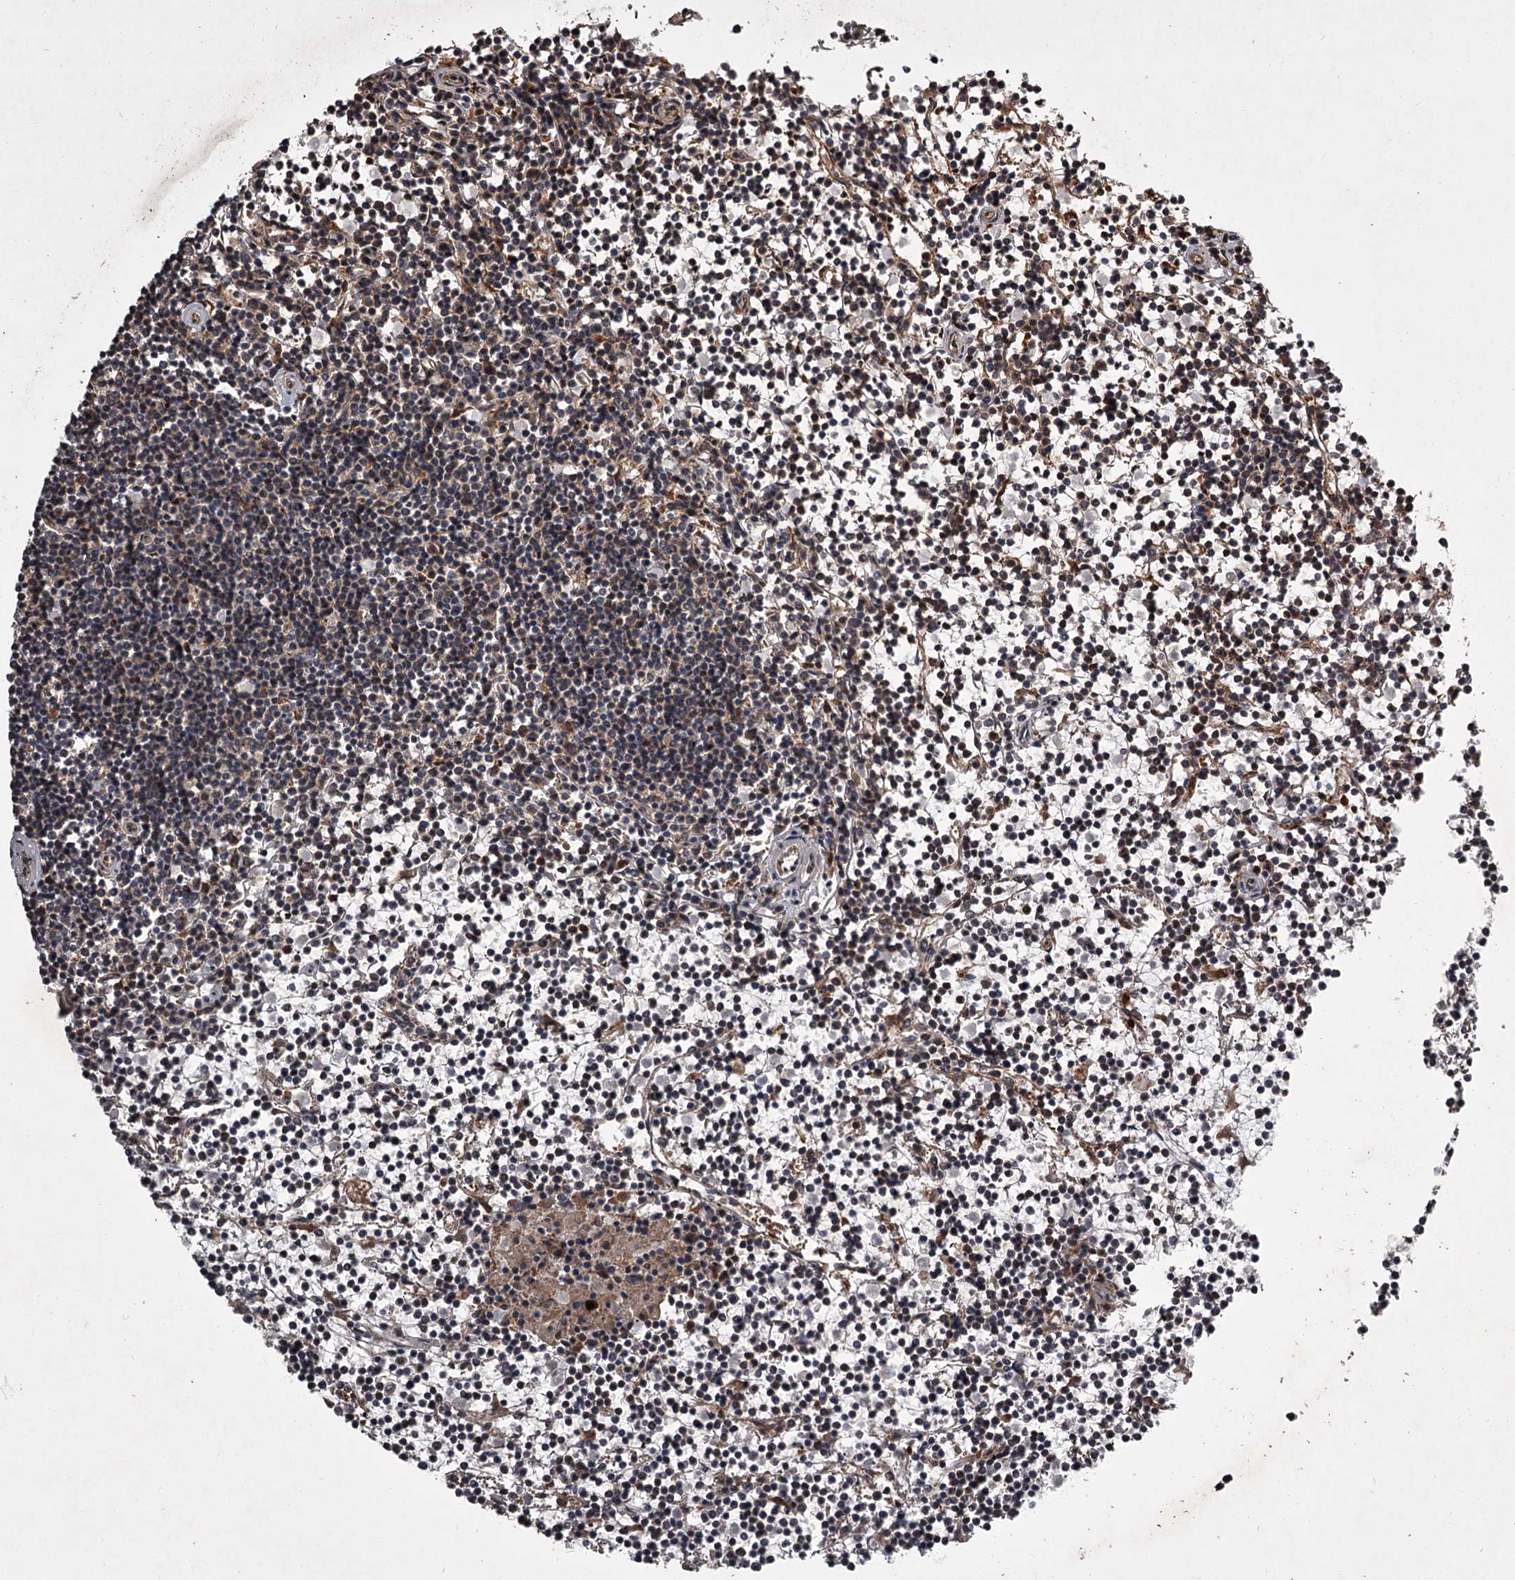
{"staining": {"intensity": "weak", "quantity": "25%-75%", "location": "cytoplasmic/membranous"}, "tissue": "lymphoma", "cell_type": "Tumor cells", "image_type": "cancer", "snomed": [{"axis": "morphology", "description": "Malignant lymphoma, non-Hodgkin's type, Low grade"}, {"axis": "topography", "description": "Spleen"}], "caption": "Lymphoma stained with immunohistochemistry (IHC) reveals weak cytoplasmic/membranous expression in approximately 25%-75% of tumor cells.", "gene": "UNC93B1", "patient": {"sex": "female", "age": 19}}